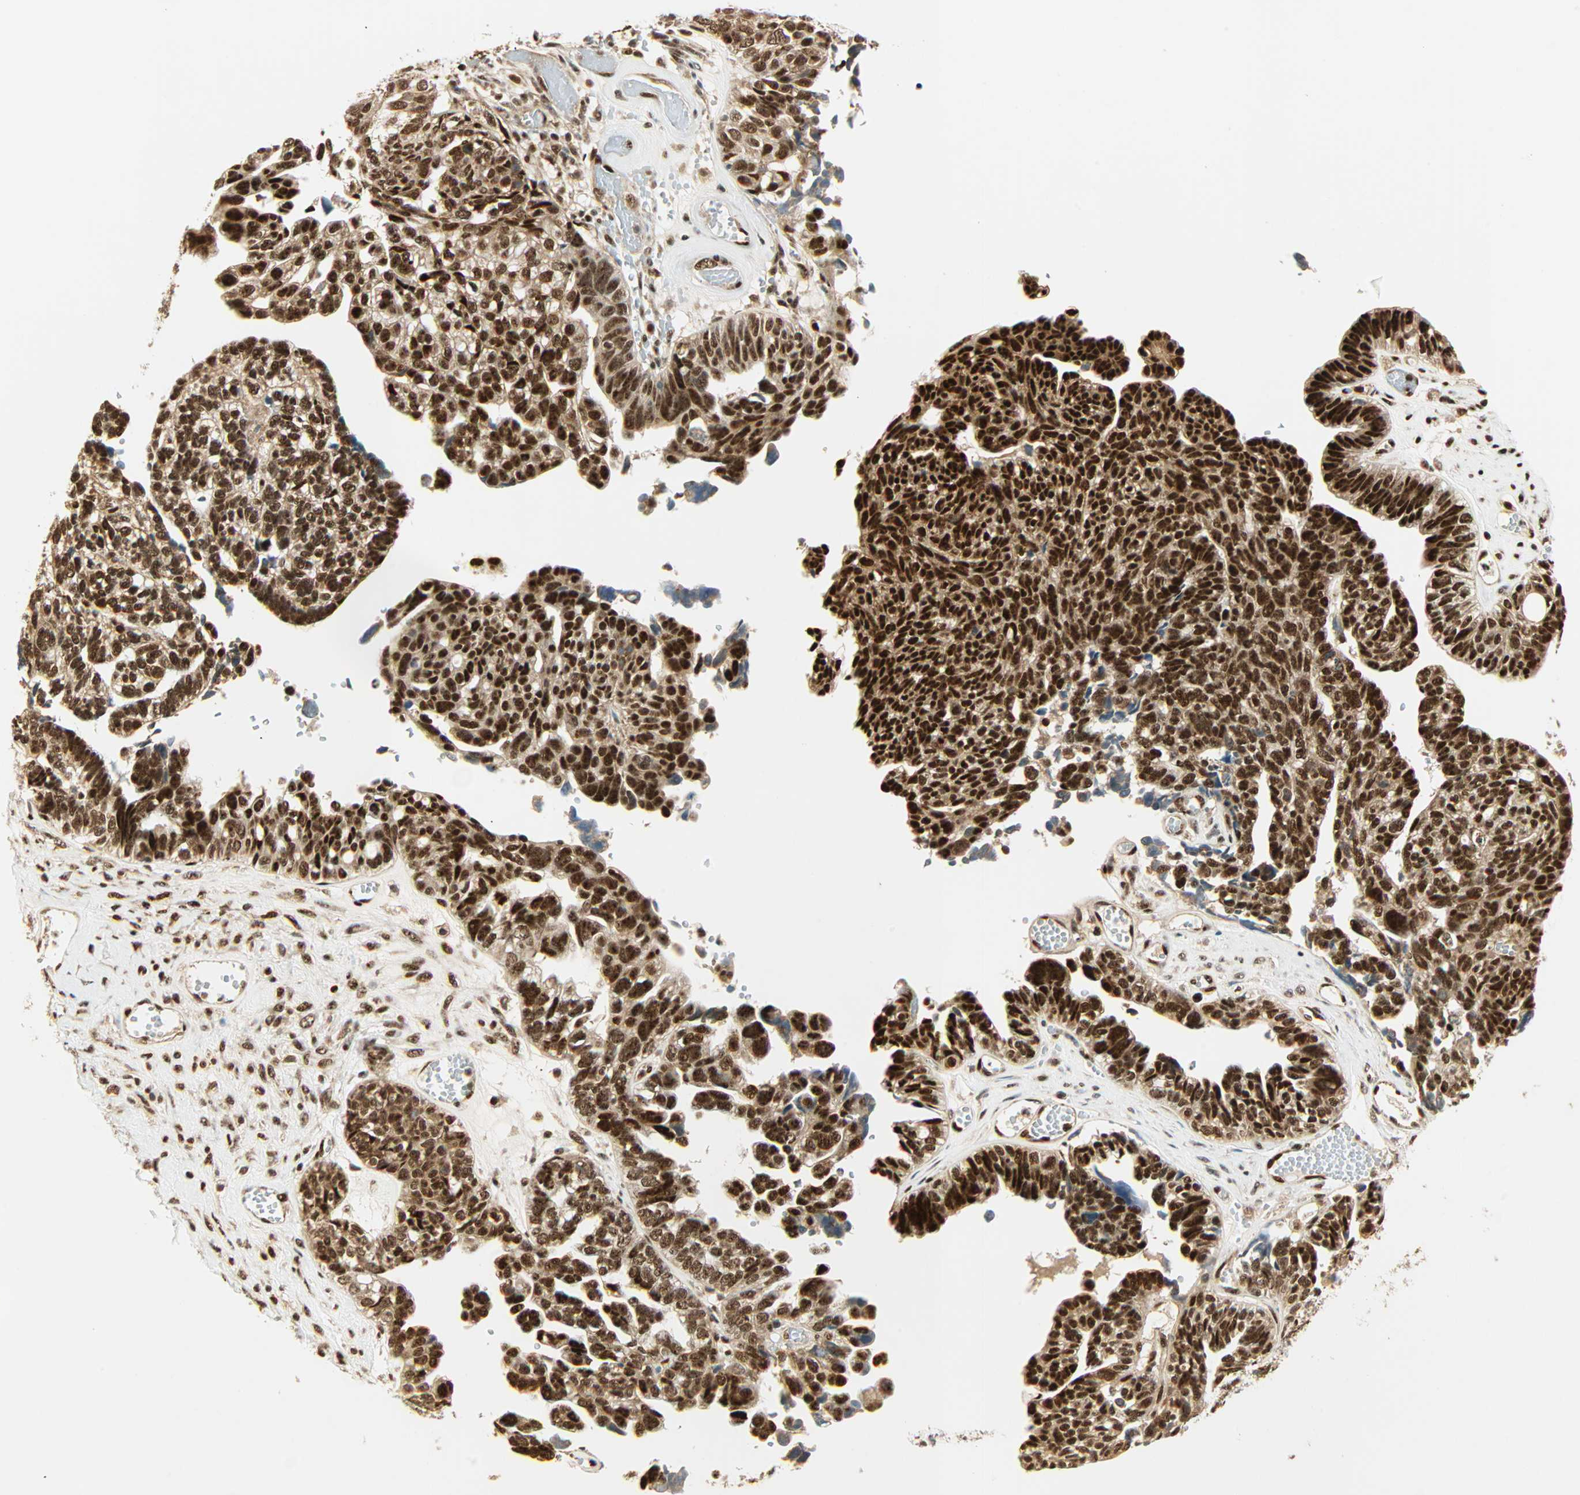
{"staining": {"intensity": "strong", "quantity": ">75%", "location": "nuclear"}, "tissue": "ovarian cancer", "cell_type": "Tumor cells", "image_type": "cancer", "snomed": [{"axis": "morphology", "description": "Cystadenocarcinoma, serous, NOS"}, {"axis": "topography", "description": "Ovary"}], "caption": "Serous cystadenocarcinoma (ovarian) stained with a protein marker displays strong staining in tumor cells.", "gene": "PNPLA6", "patient": {"sex": "female", "age": 79}}